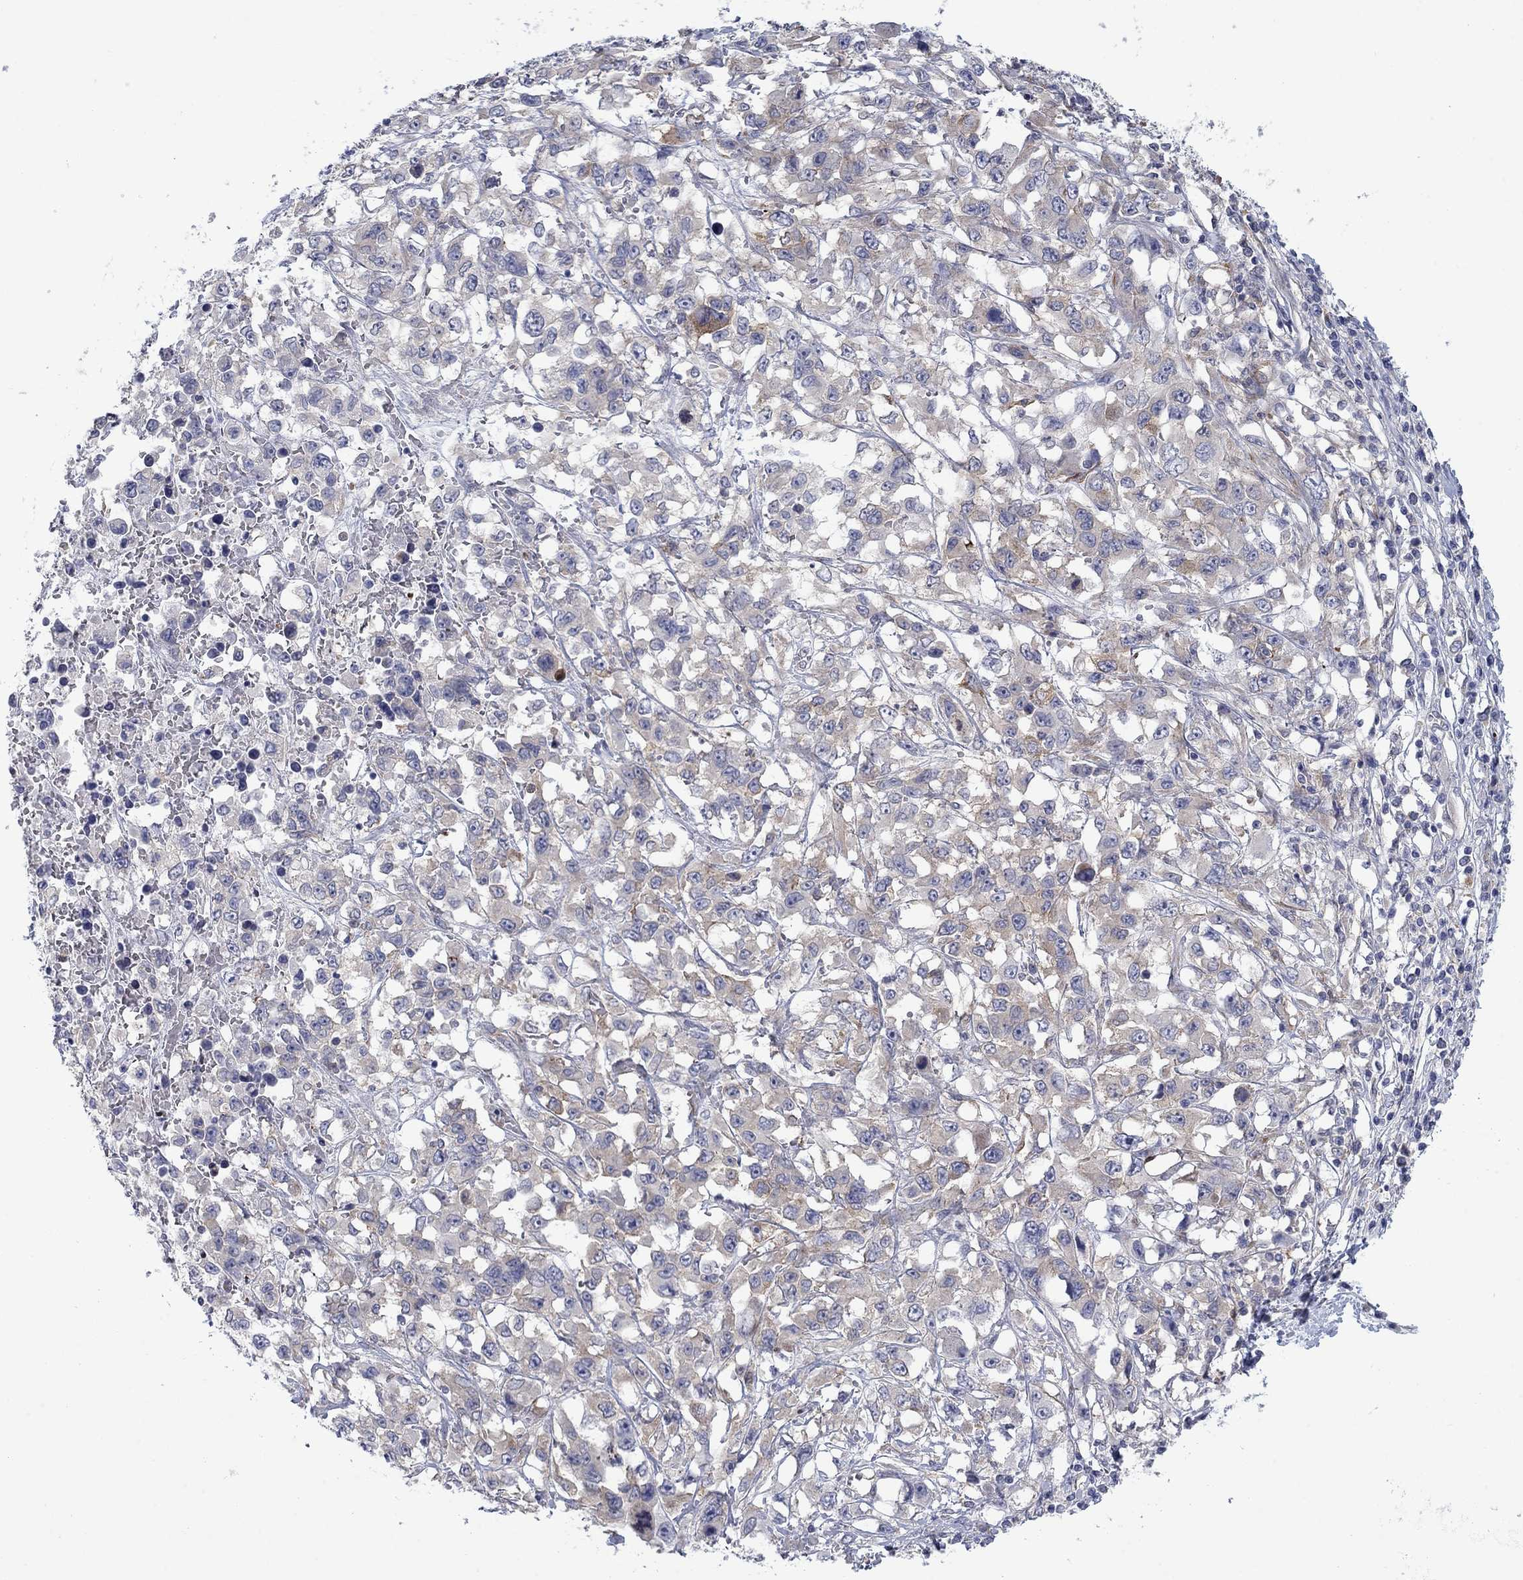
{"staining": {"intensity": "moderate", "quantity": "<25%", "location": "cytoplasmic/membranous"}, "tissue": "liver cancer", "cell_type": "Tumor cells", "image_type": "cancer", "snomed": [{"axis": "morphology", "description": "Adenocarcinoma, NOS"}, {"axis": "morphology", "description": "Cholangiocarcinoma"}, {"axis": "topography", "description": "Liver"}], "caption": "Immunohistochemistry of human liver adenocarcinoma shows low levels of moderate cytoplasmic/membranous positivity in about <25% of tumor cells.", "gene": "FXR1", "patient": {"sex": "male", "age": 64}}